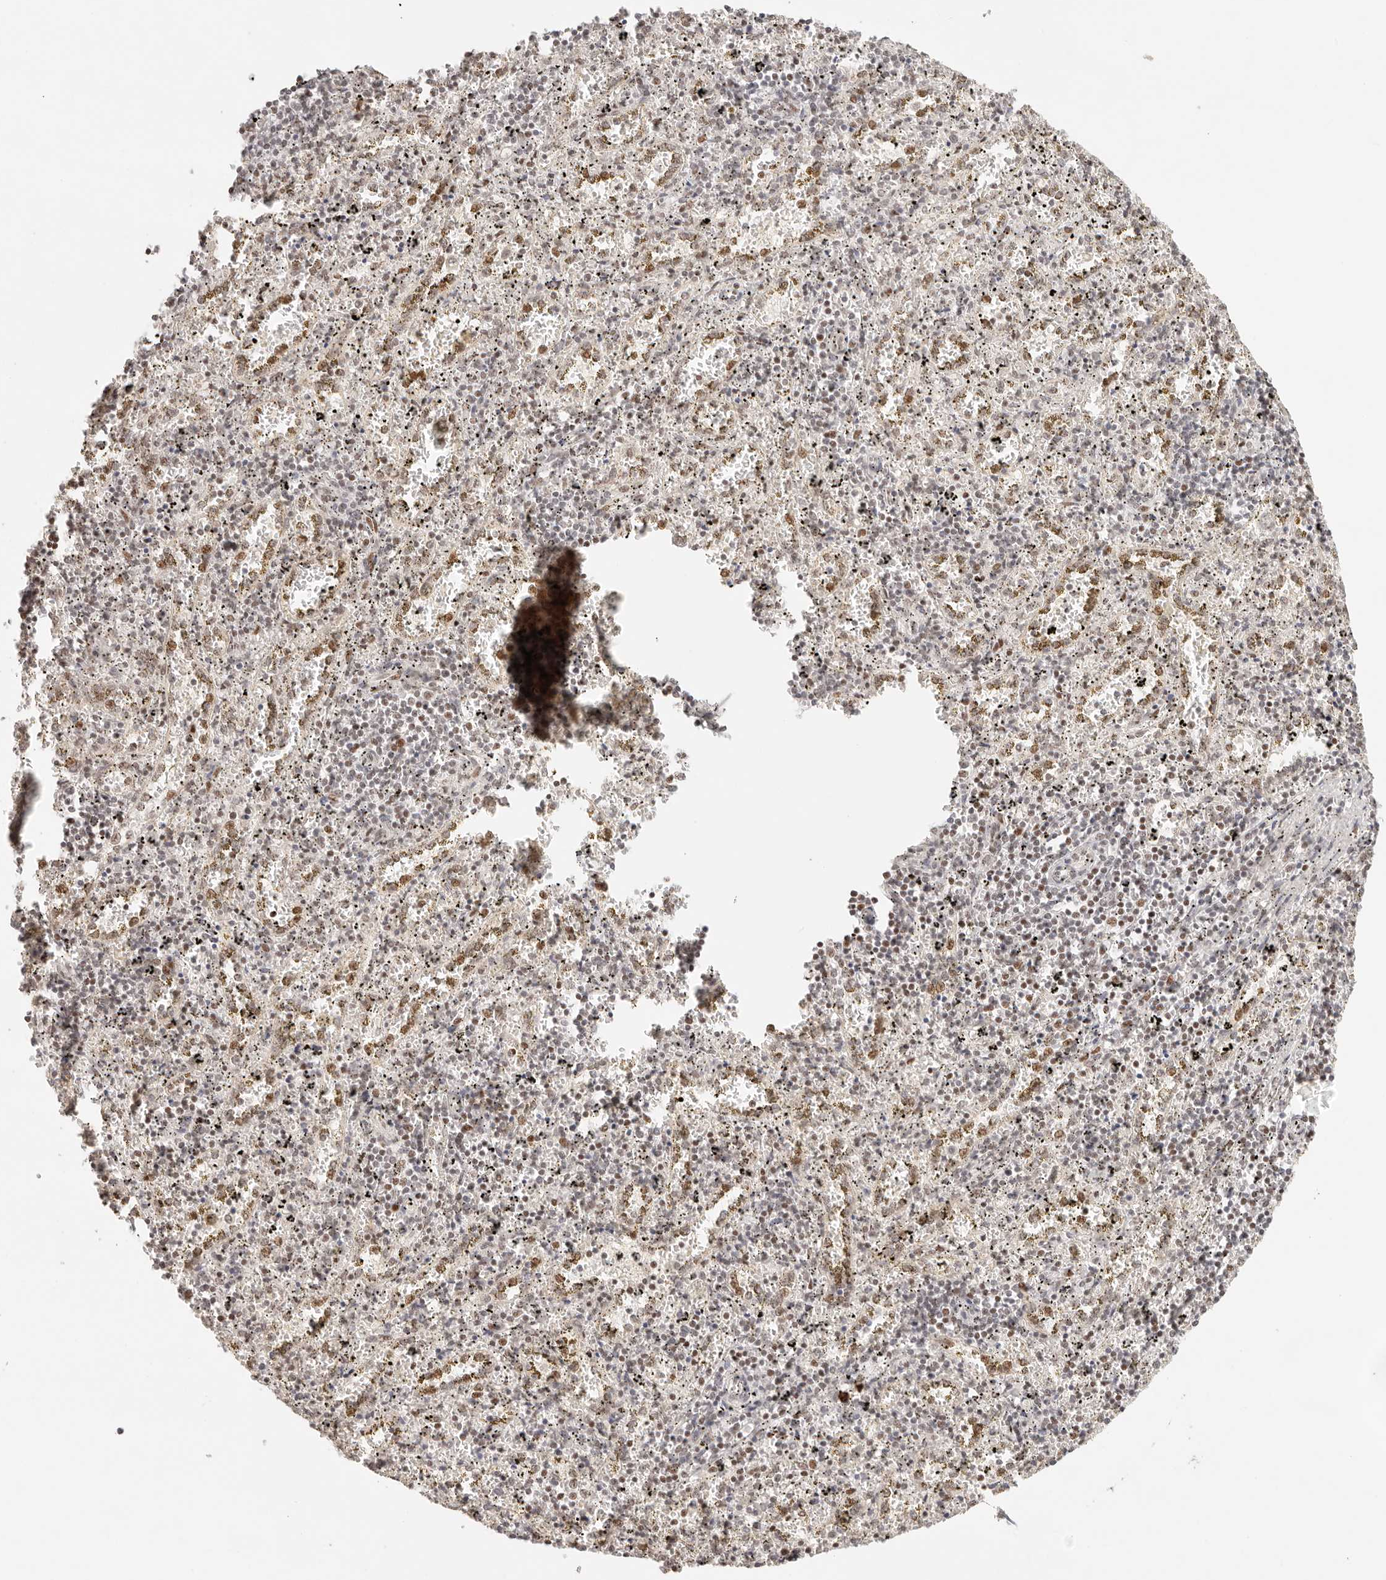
{"staining": {"intensity": "weak", "quantity": "25%-75%", "location": "nuclear"}, "tissue": "spleen", "cell_type": "Cells in red pulp", "image_type": "normal", "snomed": [{"axis": "morphology", "description": "Normal tissue, NOS"}, {"axis": "topography", "description": "Spleen"}], "caption": "Normal spleen exhibits weak nuclear positivity in approximately 25%-75% of cells in red pulp.", "gene": "HOXC5", "patient": {"sex": "male", "age": 11}}